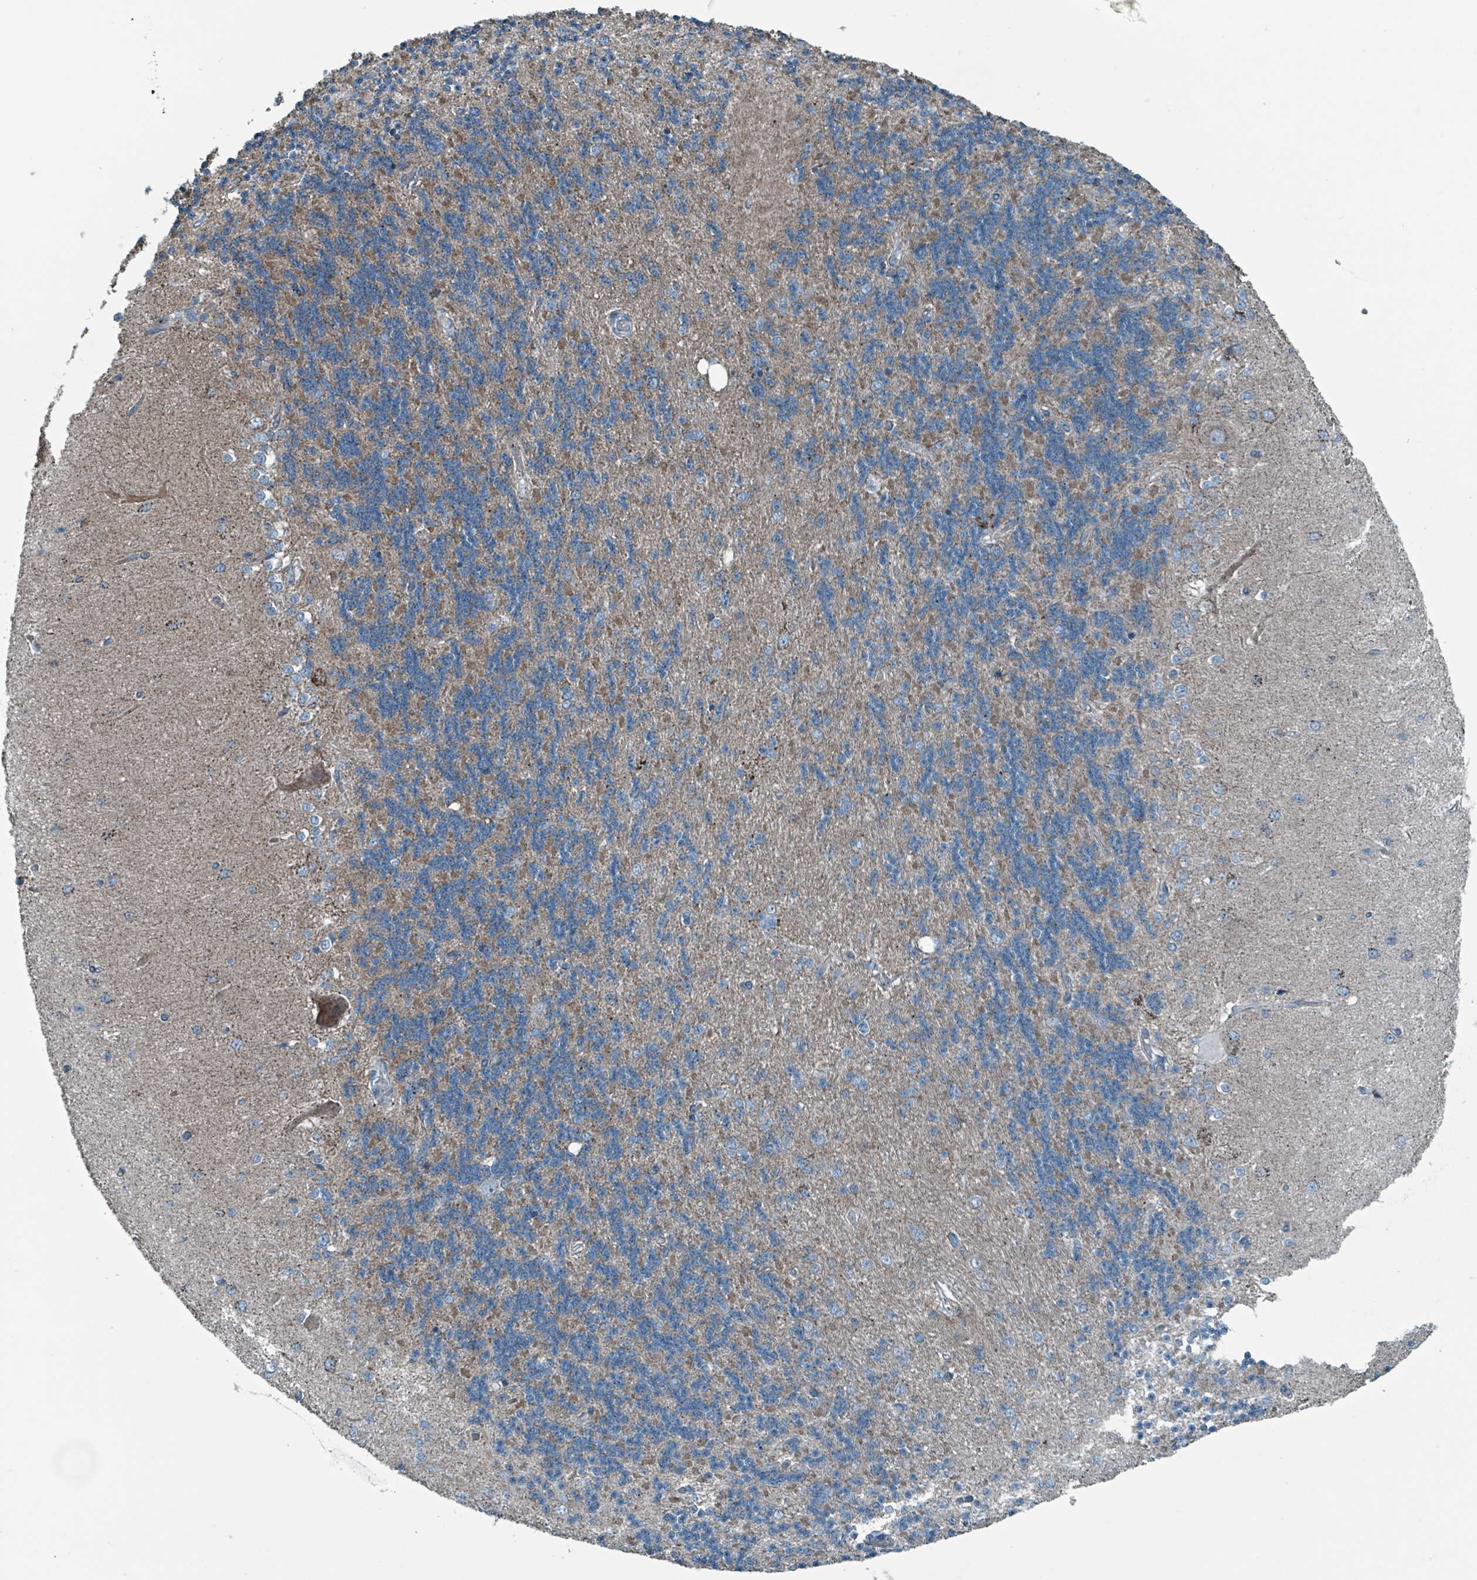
{"staining": {"intensity": "moderate", "quantity": "25%-75%", "location": "cytoplasmic/membranous"}, "tissue": "cerebellum", "cell_type": "Cells in granular layer", "image_type": "normal", "snomed": [{"axis": "morphology", "description": "Normal tissue, NOS"}, {"axis": "topography", "description": "Cerebellum"}], "caption": "Approximately 25%-75% of cells in granular layer in benign human cerebellum show moderate cytoplasmic/membranous protein positivity as visualized by brown immunohistochemical staining.", "gene": "ABHD18", "patient": {"sex": "female", "age": 29}}